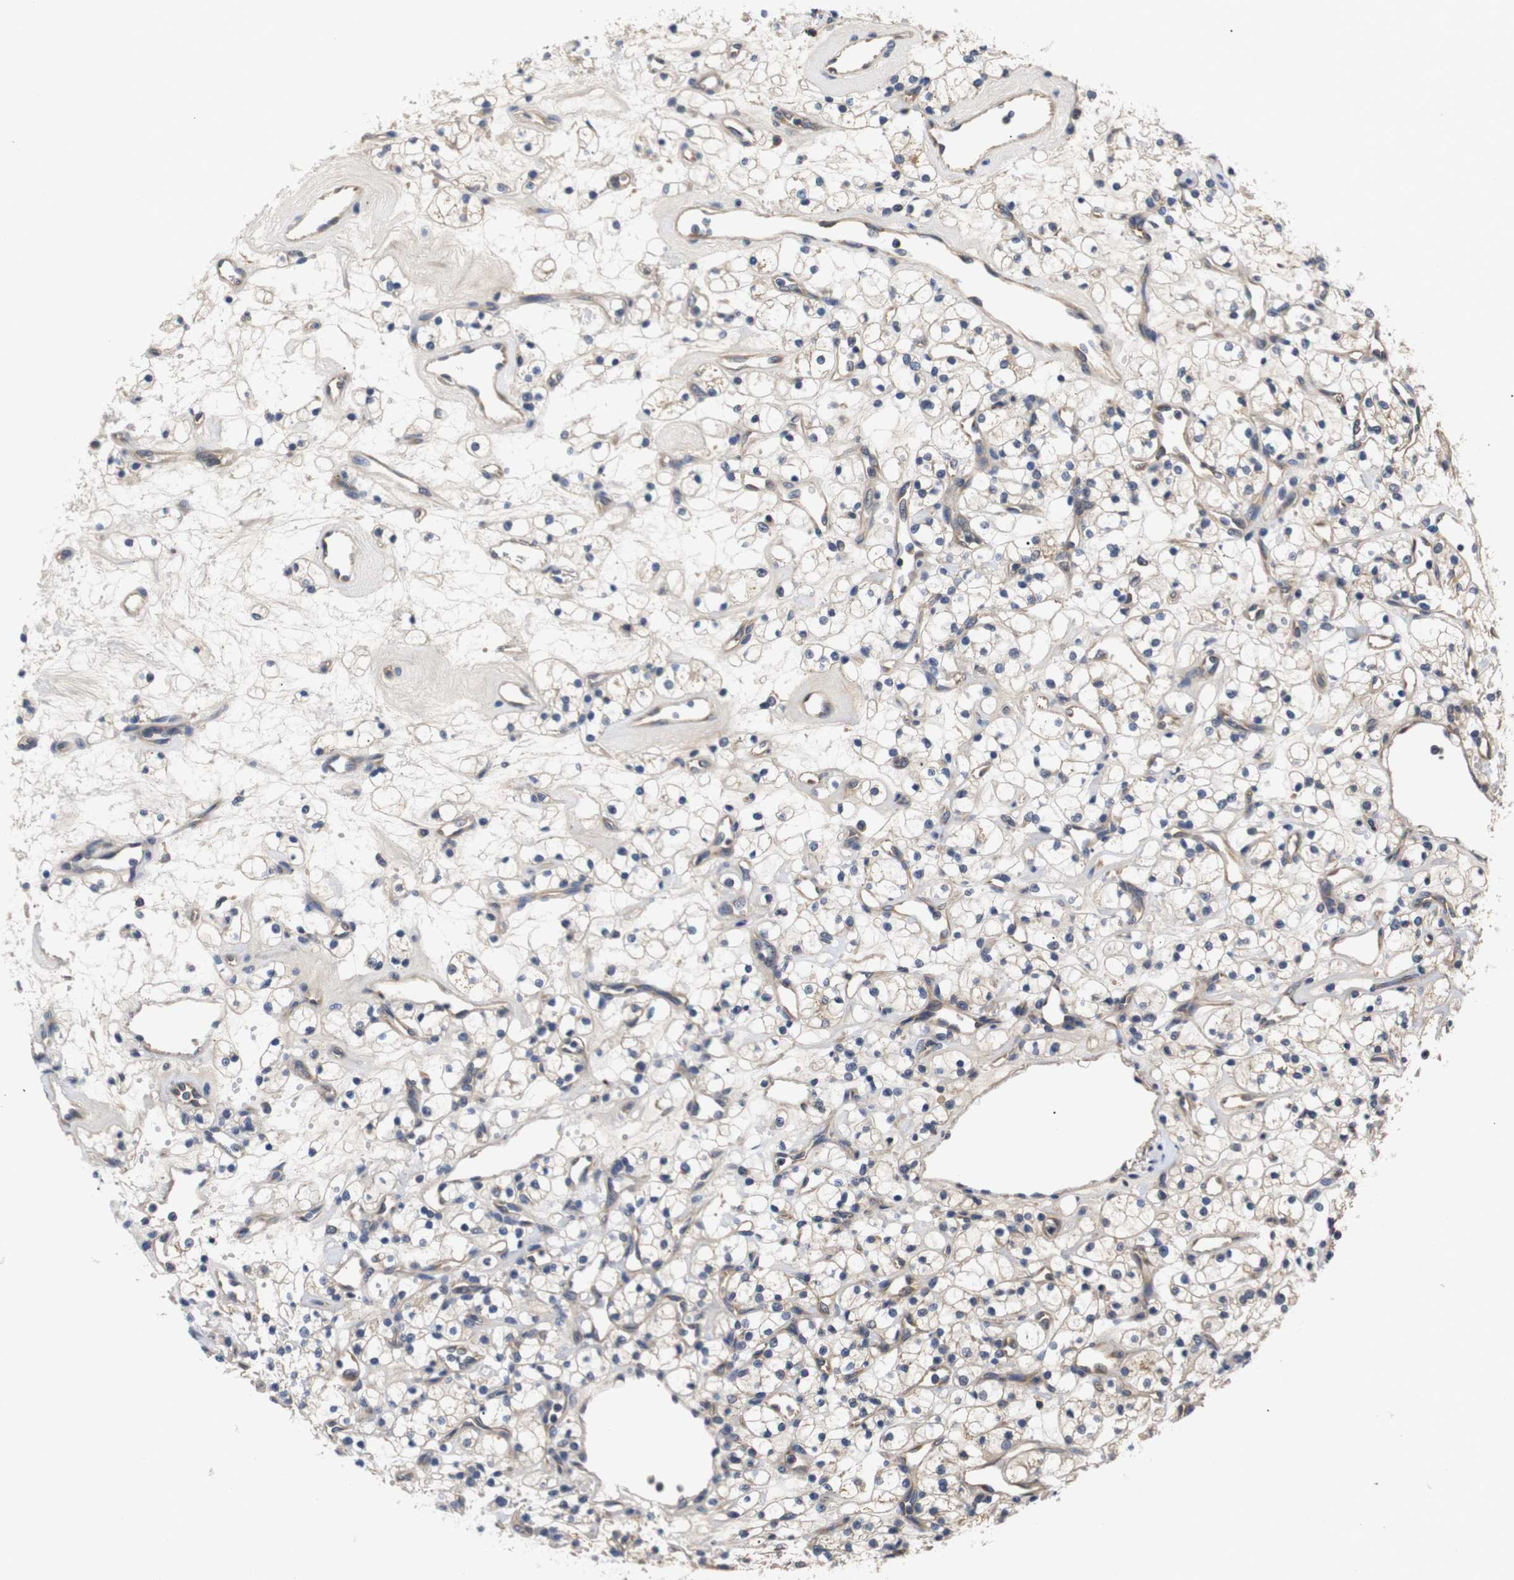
{"staining": {"intensity": "weak", "quantity": "25%-75%", "location": "cytoplasmic/membranous"}, "tissue": "renal cancer", "cell_type": "Tumor cells", "image_type": "cancer", "snomed": [{"axis": "morphology", "description": "Adenocarcinoma, NOS"}, {"axis": "topography", "description": "Kidney"}], "caption": "A high-resolution image shows immunohistochemistry (IHC) staining of renal adenocarcinoma, which reveals weak cytoplasmic/membranous staining in about 25%-75% of tumor cells.", "gene": "RIPK1", "patient": {"sex": "female", "age": 60}}